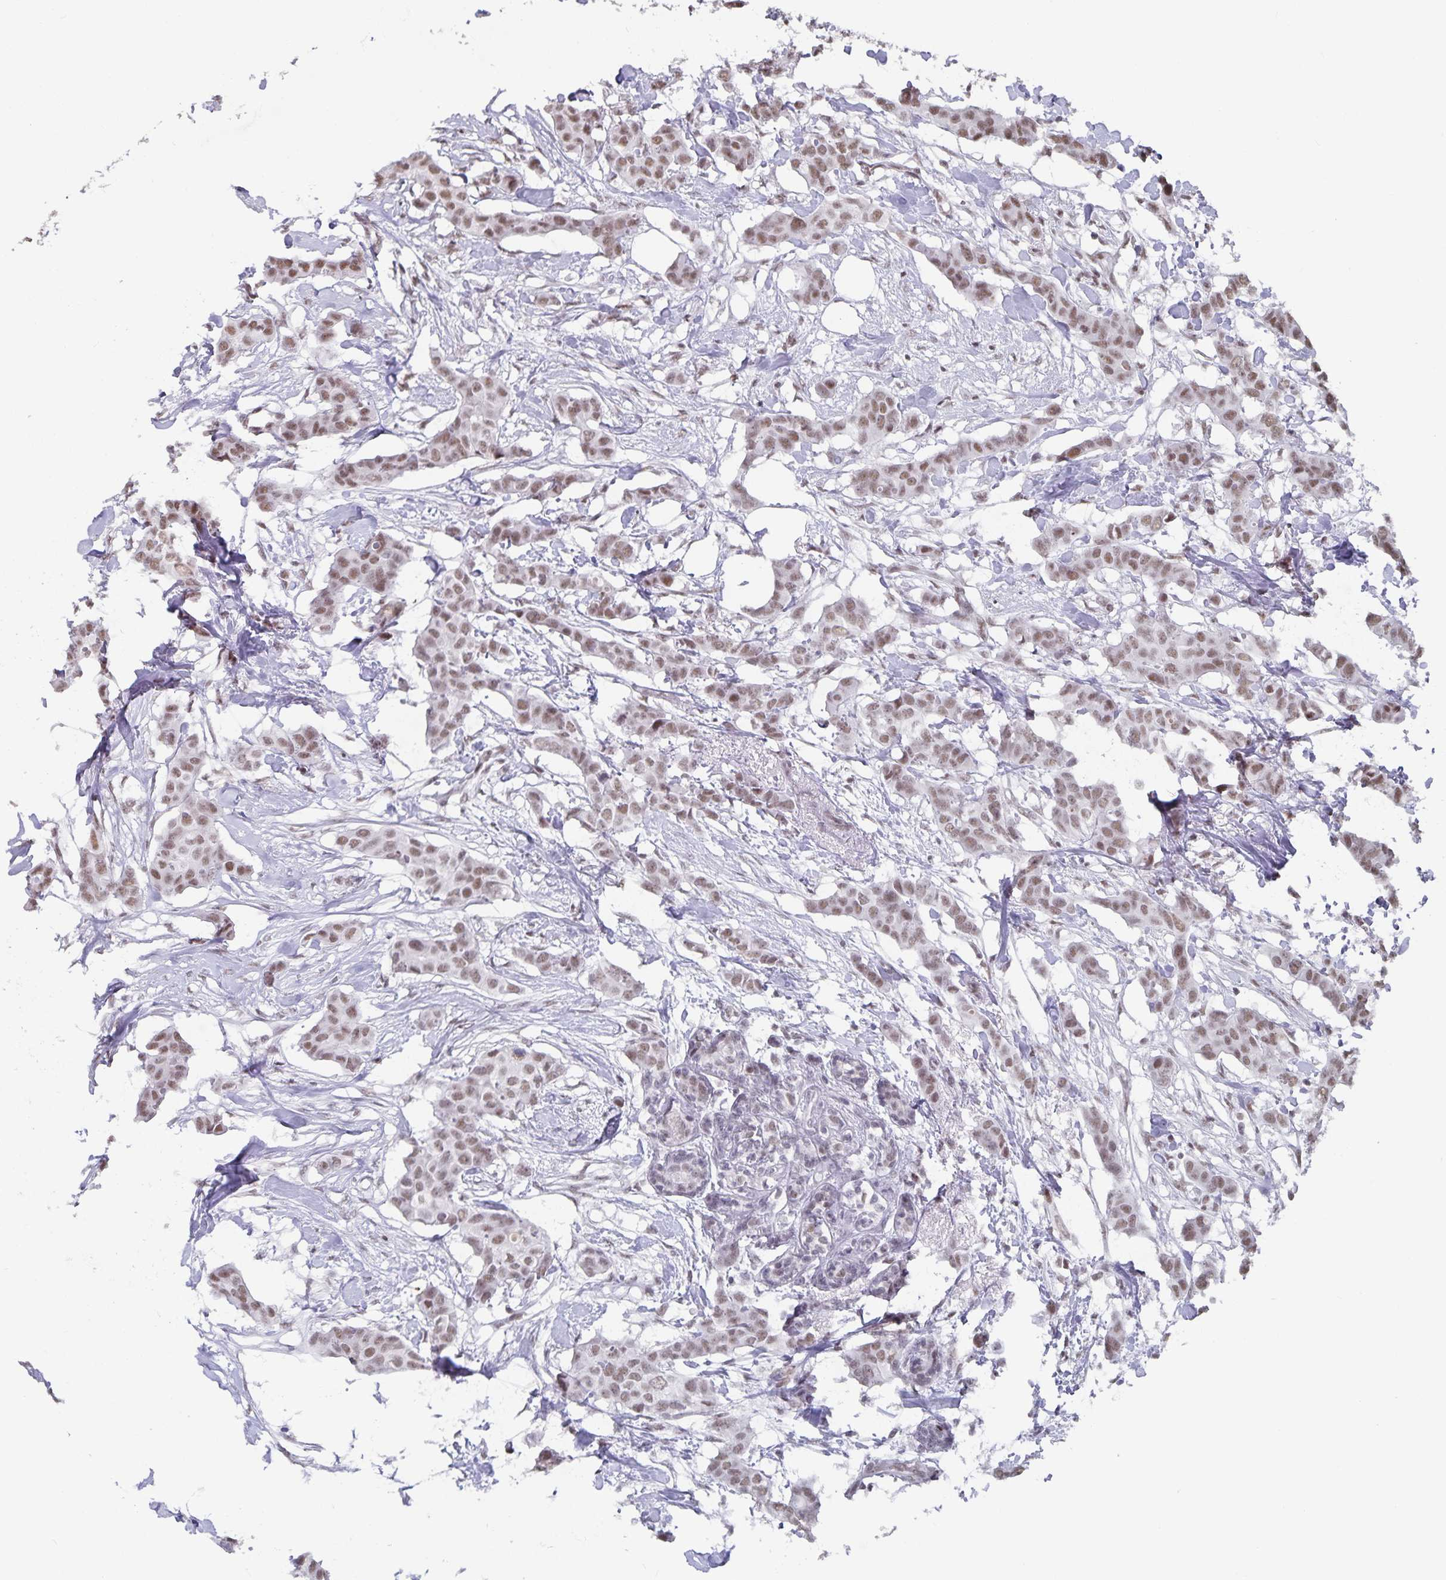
{"staining": {"intensity": "moderate", "quantity": ">75%", "location": "nuclear"}, "tissue": "breast cancer", "cell_type": "Tumor cells", "image_type": "cancer", "snomed": [{"axis": "morphology", "description": "Duct carcinoma"}, {"axis": "topography", "description": "Breast"}], "caption": "The immunohistochemical stain shows moderate nuclear expression in tumor cells of breast cancer (infiltrating ductal carcinoma) tissue.", "gene": "PBX2", "patient": {"sex": "female", "age": 62}}